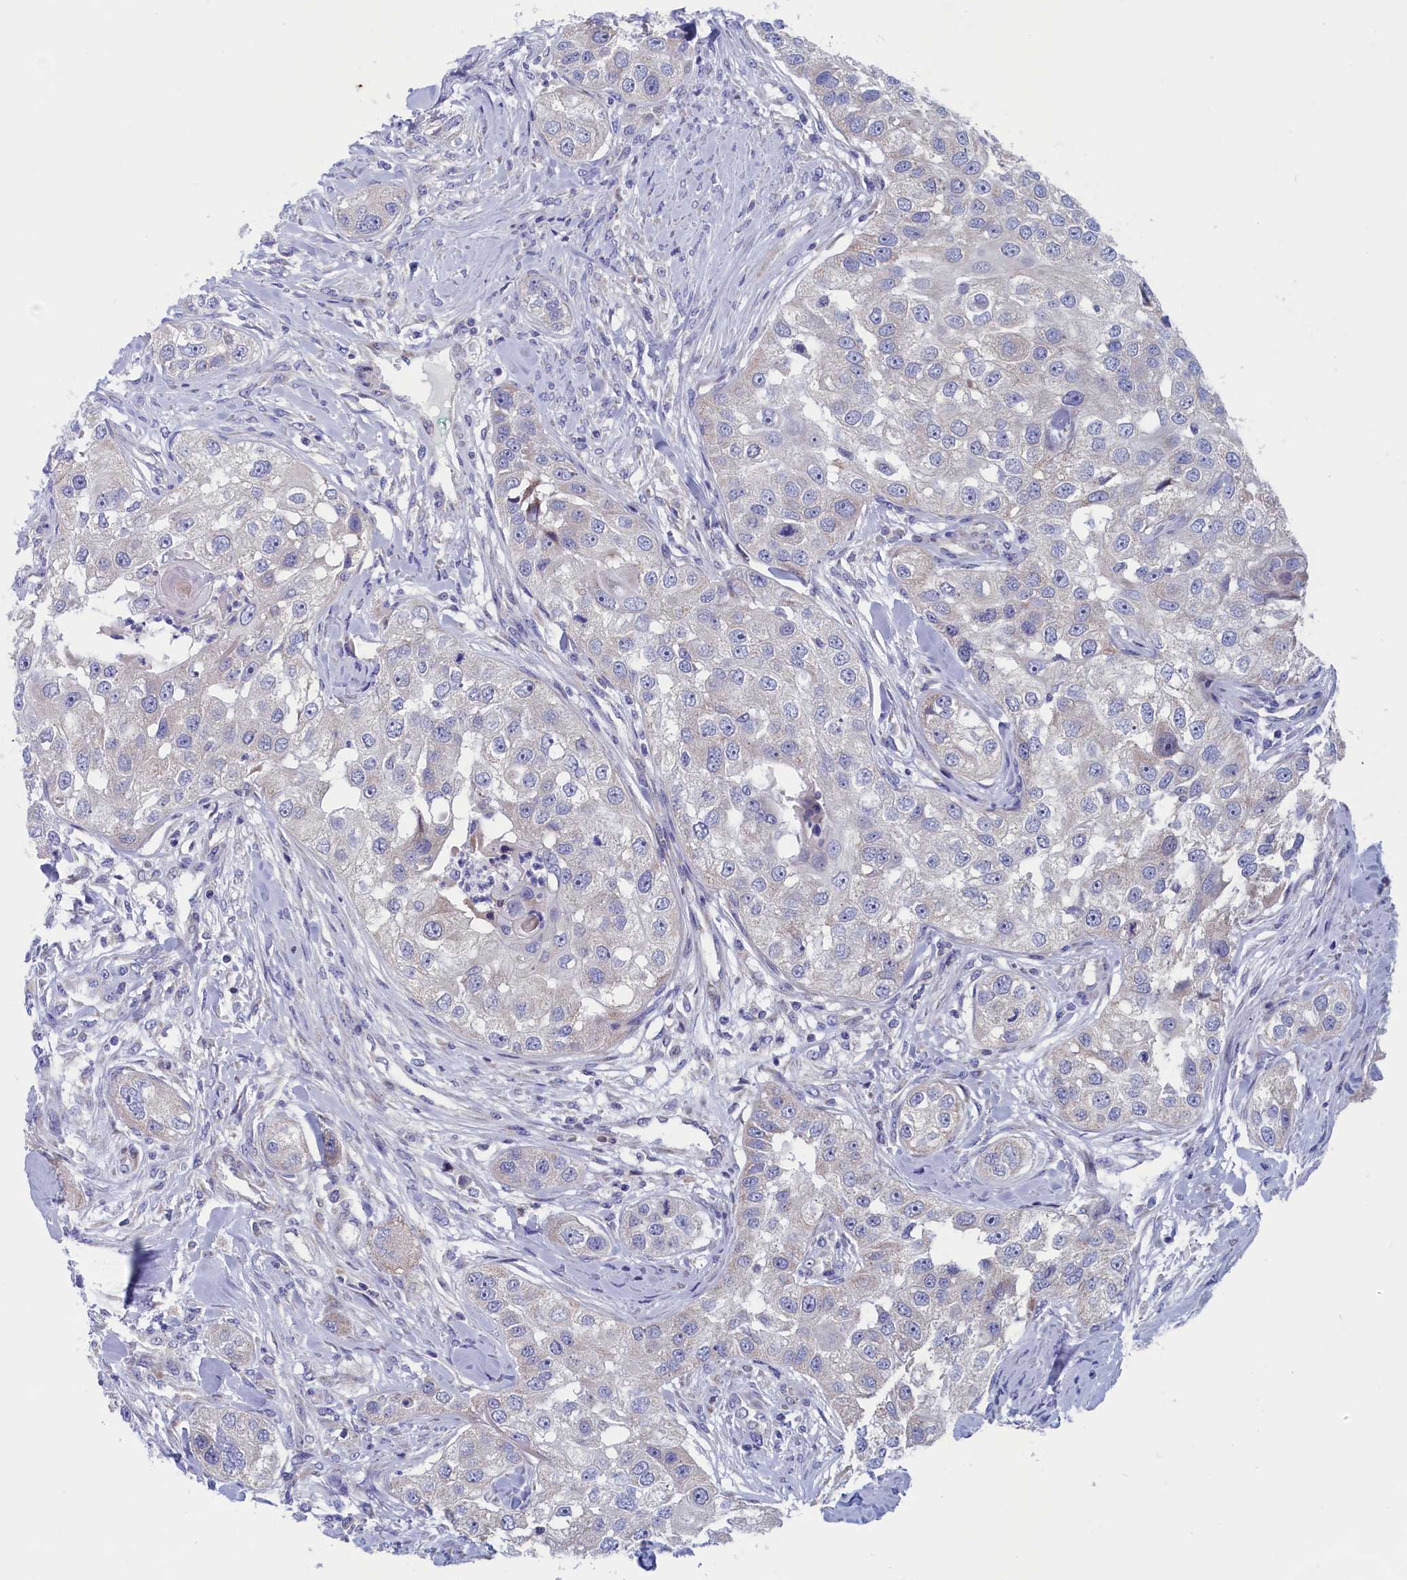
{"staining": {"intensity": "negative", "quantity": "none", "location": "none"}, "tissue": "head and neck cancer", "cell_type": "Tumor cells", "image_type": "cancer", "snomed": [{"axis": "morphology", "description": "Normal tissue, NOS"}, {"axis": "morphology", "description": "Squamous cell carcinoma, NOS"}, {"axis": "topography", "description": "Skeletal muscle"}, {"axis": "topography", "description": "Head-Neck"}], "caption": "Head and neck squamous cell carcinoma was stained to show a protein in brown. There is no significant staining in tumor cells.", "gene": "NIBAN3", "patient": {"sex": "male", "age": 51}}